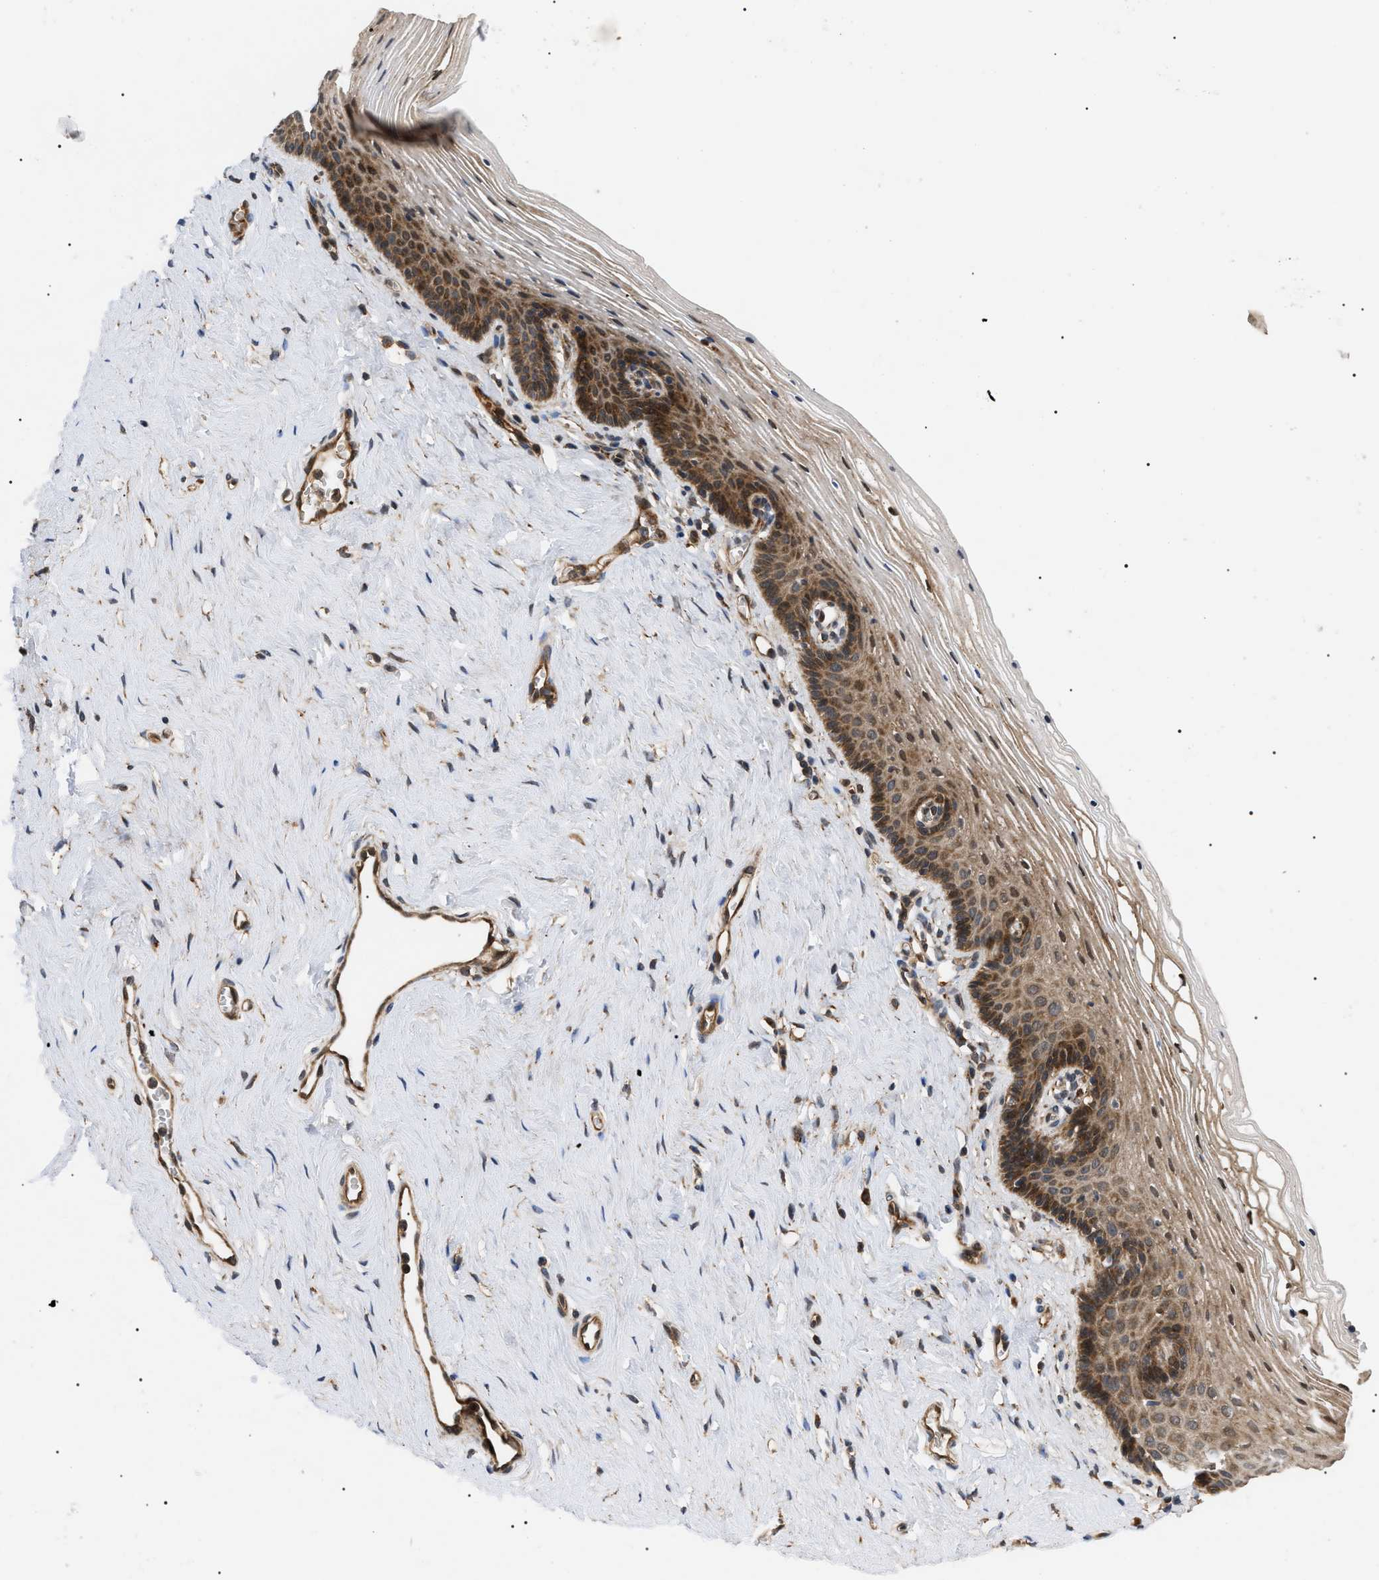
{"staining": {"intensity": "strong", "quantity": ">75%", "location": "cytoplasmic/membranous"}, "tissue": "vagina", "cell_type": "Squamous epithelial cells", "image_type": "normal", "snomed": [{"axis": "morphology", "description": "Normal tissue, NOS"}, {"axis": "topography", "description": "Vagina"}], "caption": "Immunohistochemistry micrograph of normal human vagina stained for a protein (brown), which demonstrates high levels of strong cytoplasmic/membranous positivity in approximately >75% of squamous epithelial cells.", "gene": "ASTL", "patient": {"sex": "female", "age": 32}}